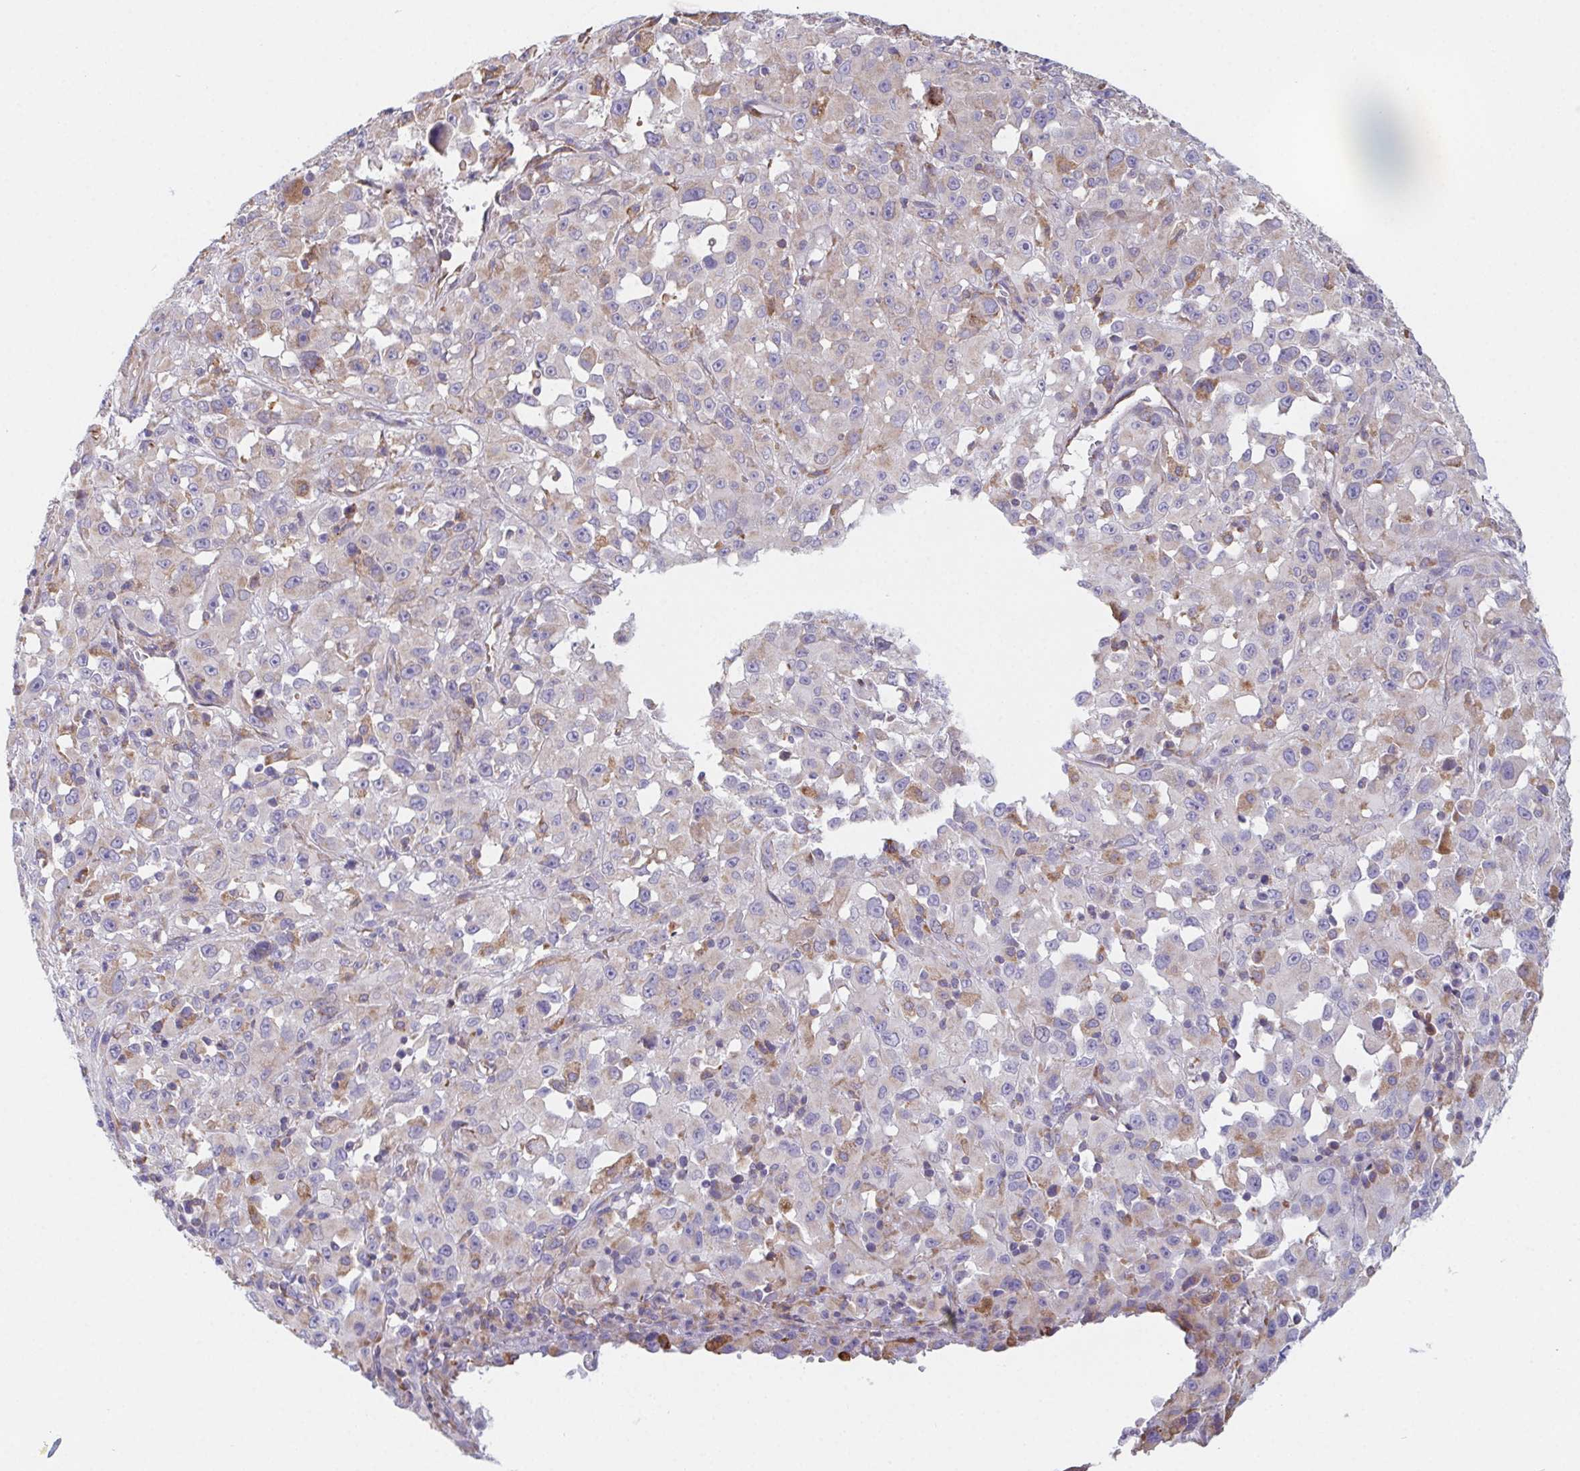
{"staining": {"intensity": "weak", "quantity": "<25%", "location": "cytoplasmic/membranous"}, "tissue": "melanoma", "cell_type": "Tumor cells", "image_type": "cancer", "snomed": [{"axis": "morphology", "description": "Malignant melanoma, Metastatic site"}, {"axis": "topography", "description": "Soft tissue"}], "caption": "Protein analysis of melanoma displays no significant expression in tumor cells.", "gene": "ADAM8", "patient": {"sex": "male", "age": 50}}